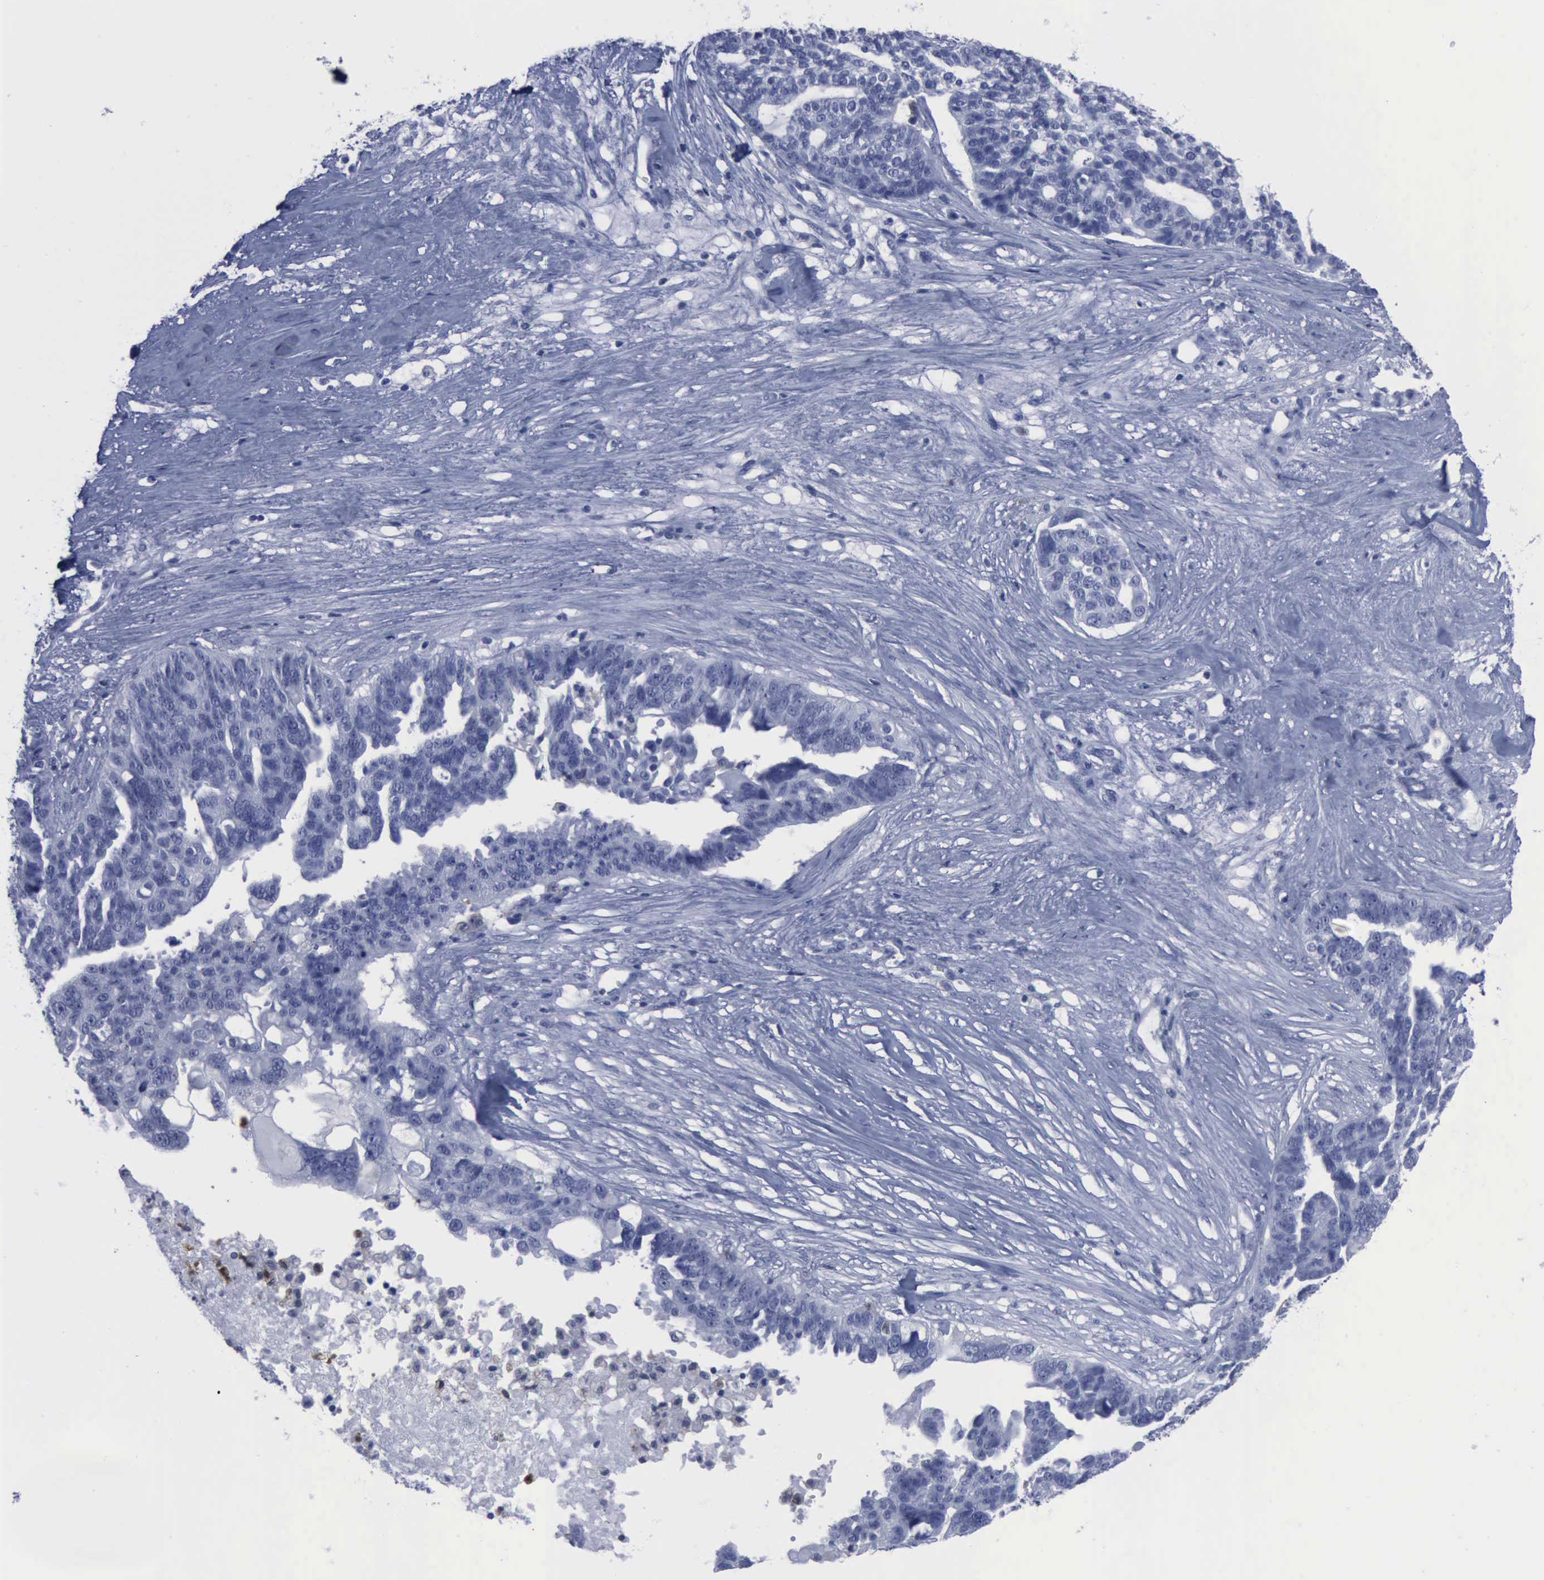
{"staining": {"intensity": "negative", "quantity": "none", "location": "none"}, "tissue": "ovarian cancer", "cell_type": "Tumor cells", "image_type": "cancer", "snomed": [{"axis": "morphology", "description": "Cystadenocarcinoma, serous, NOS"}, {"axis": "topography", "description": "Ovary"}], "caption": "The image demonstrates no staining of tumor cells in ovarian cancer (serous cystadenocarcinoma).", "gene": "CSTA", "patient": {"sex": "female", "age": 59}}